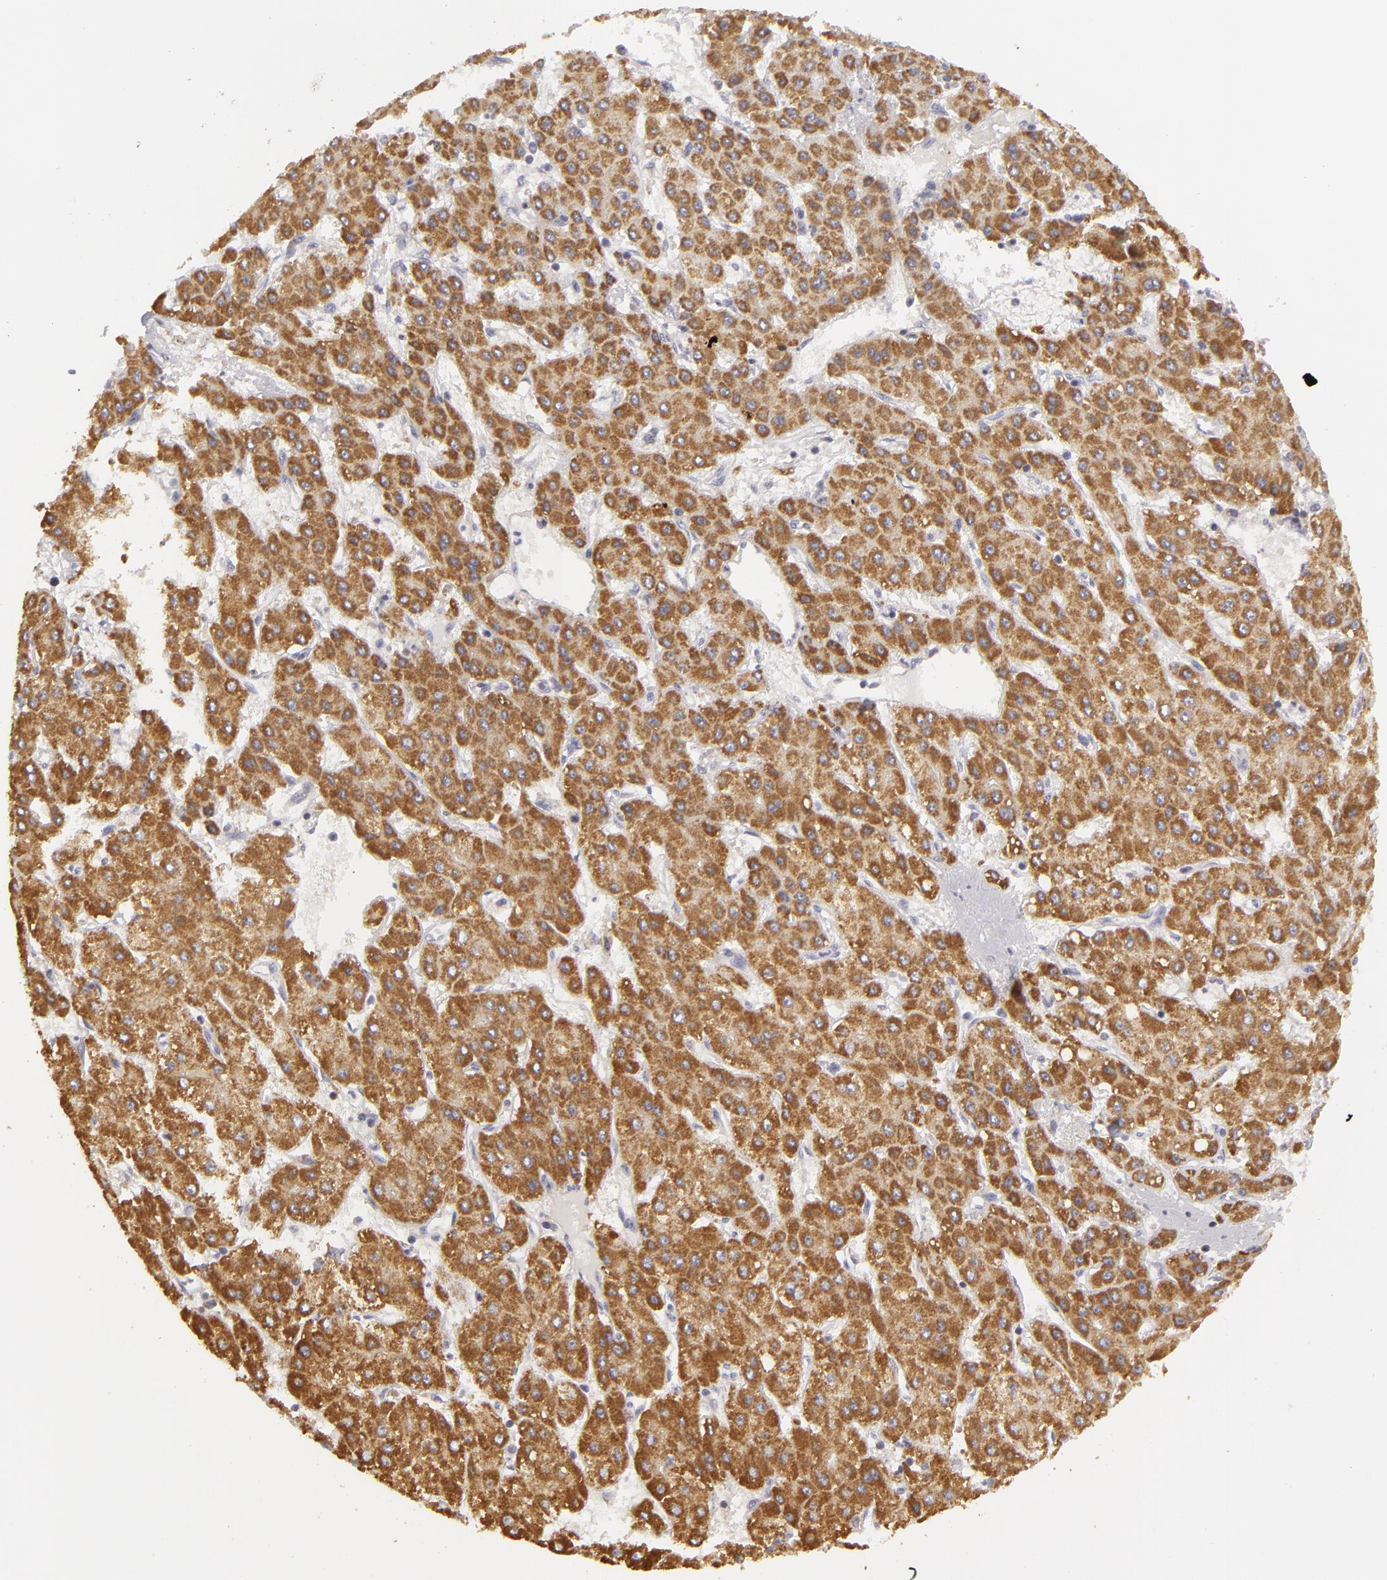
{"staining": {"intensity": "moderate", "quantity": ">75%", "location": "cytoplasmic/membranous"}, "tissue": "liver cancer", "cell_type": "Tumor cells", "image_type": "cancer", "snomed": [{"axis": "morphology", "description": "Carcinoma, Hepatocellular, NOS"}, {"axis": "topography", "description": "Liver"}], "caption": "A photomicrograph of human hepatocellular carcinoma (liver) stained for a protein demonstrates moderate cytoplasmic/membranous brown staining in tumor cells.", "gene": "ATP2B3", "patient": {"sex": "female", "age": 52}}